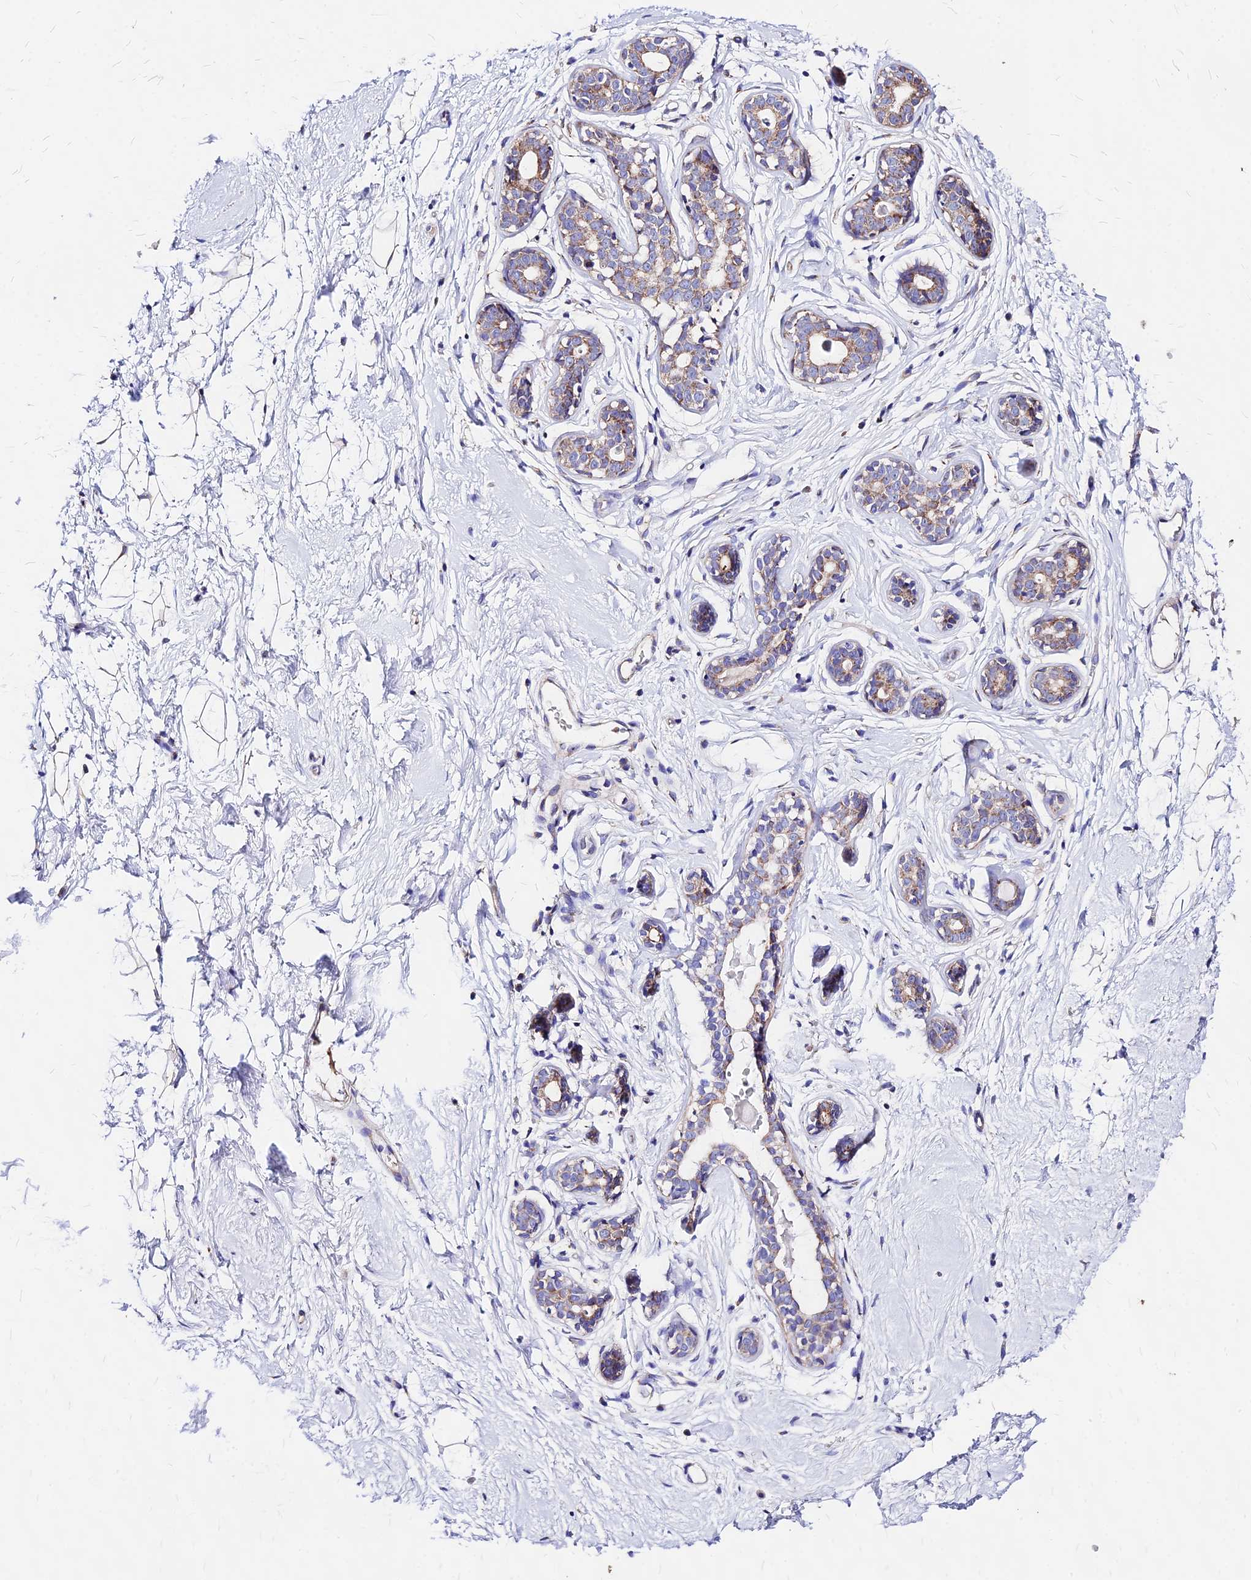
{"staining": {"intensity": "weak", "quantity": ">75%", "location": "cytoplasmic/membranous"}, "tissue": "breast", "cell_type": "Adipocytes", "image_type": "normal", "snomed": [{"axis": "morphology", "description": "Normal tissue, NOS"}, {"axis": "topography", "description": "Breast"}], "caption": "A high-resolution image shows immunohistochemistry (IHC) staining of normal breast, which displays weak cytoplasmic/membranous expression in approximately >75% of adipocytes.", "gene": "MRPL3", "patient": {"sex": "female", "age": 23}}